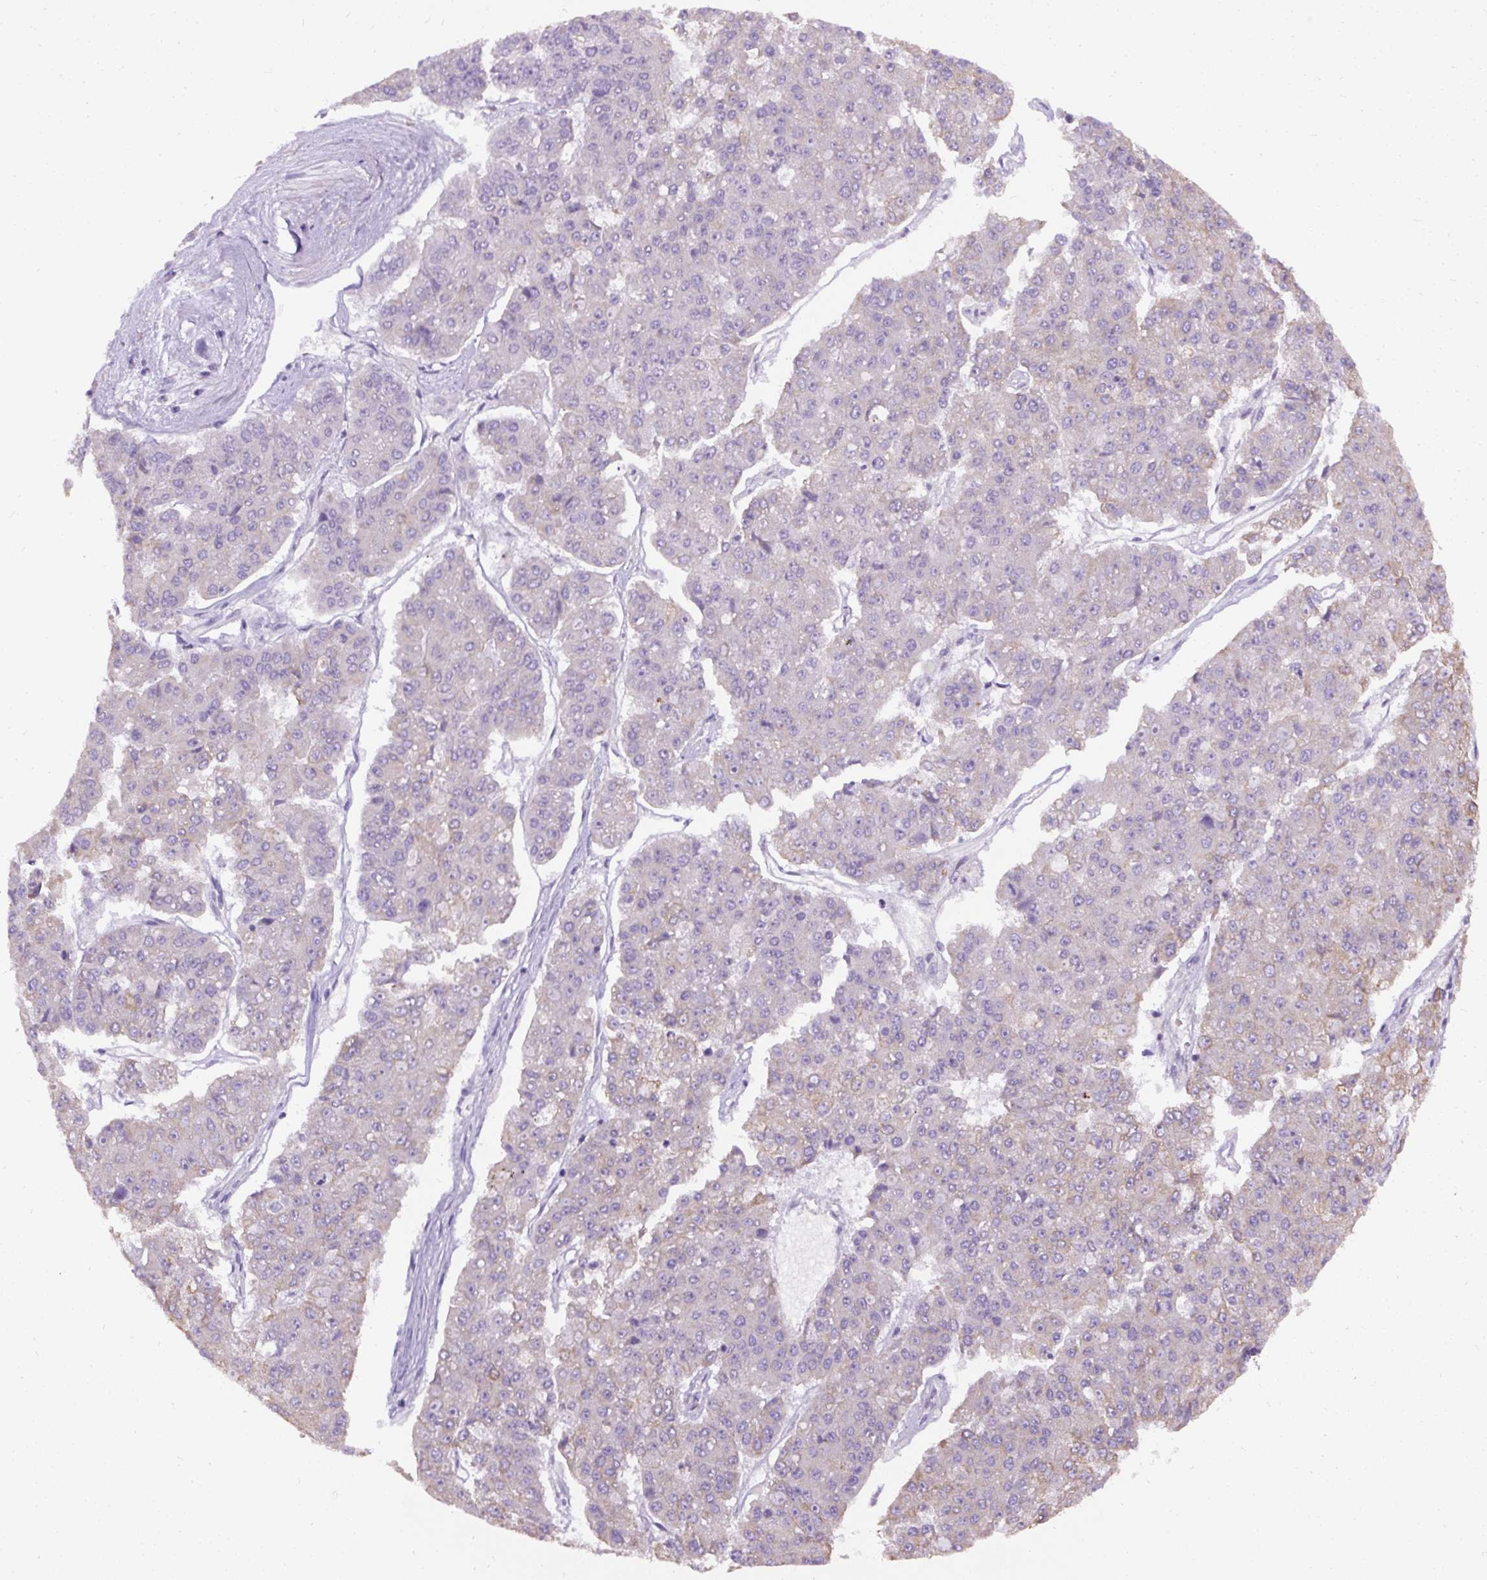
{"staining": {"intensity": "weak", "quantity": "<25%", "location": "cytoplasmic/membranous"}, "tissue": "pancreatic cancer", "cell_type": "Tumor cells", "image_type": "cancer", "snomed": [{"axis": "morphology", "description": "Adenocarcinoma, NOS"}, {"axis": "topography", "description": "Pancreas"}], "caption": "An image of human pancreatic cancer is negative for staining in tumor cells.", "gene": "FAM149A", "patient": {"sex": "male", "age": 50}}